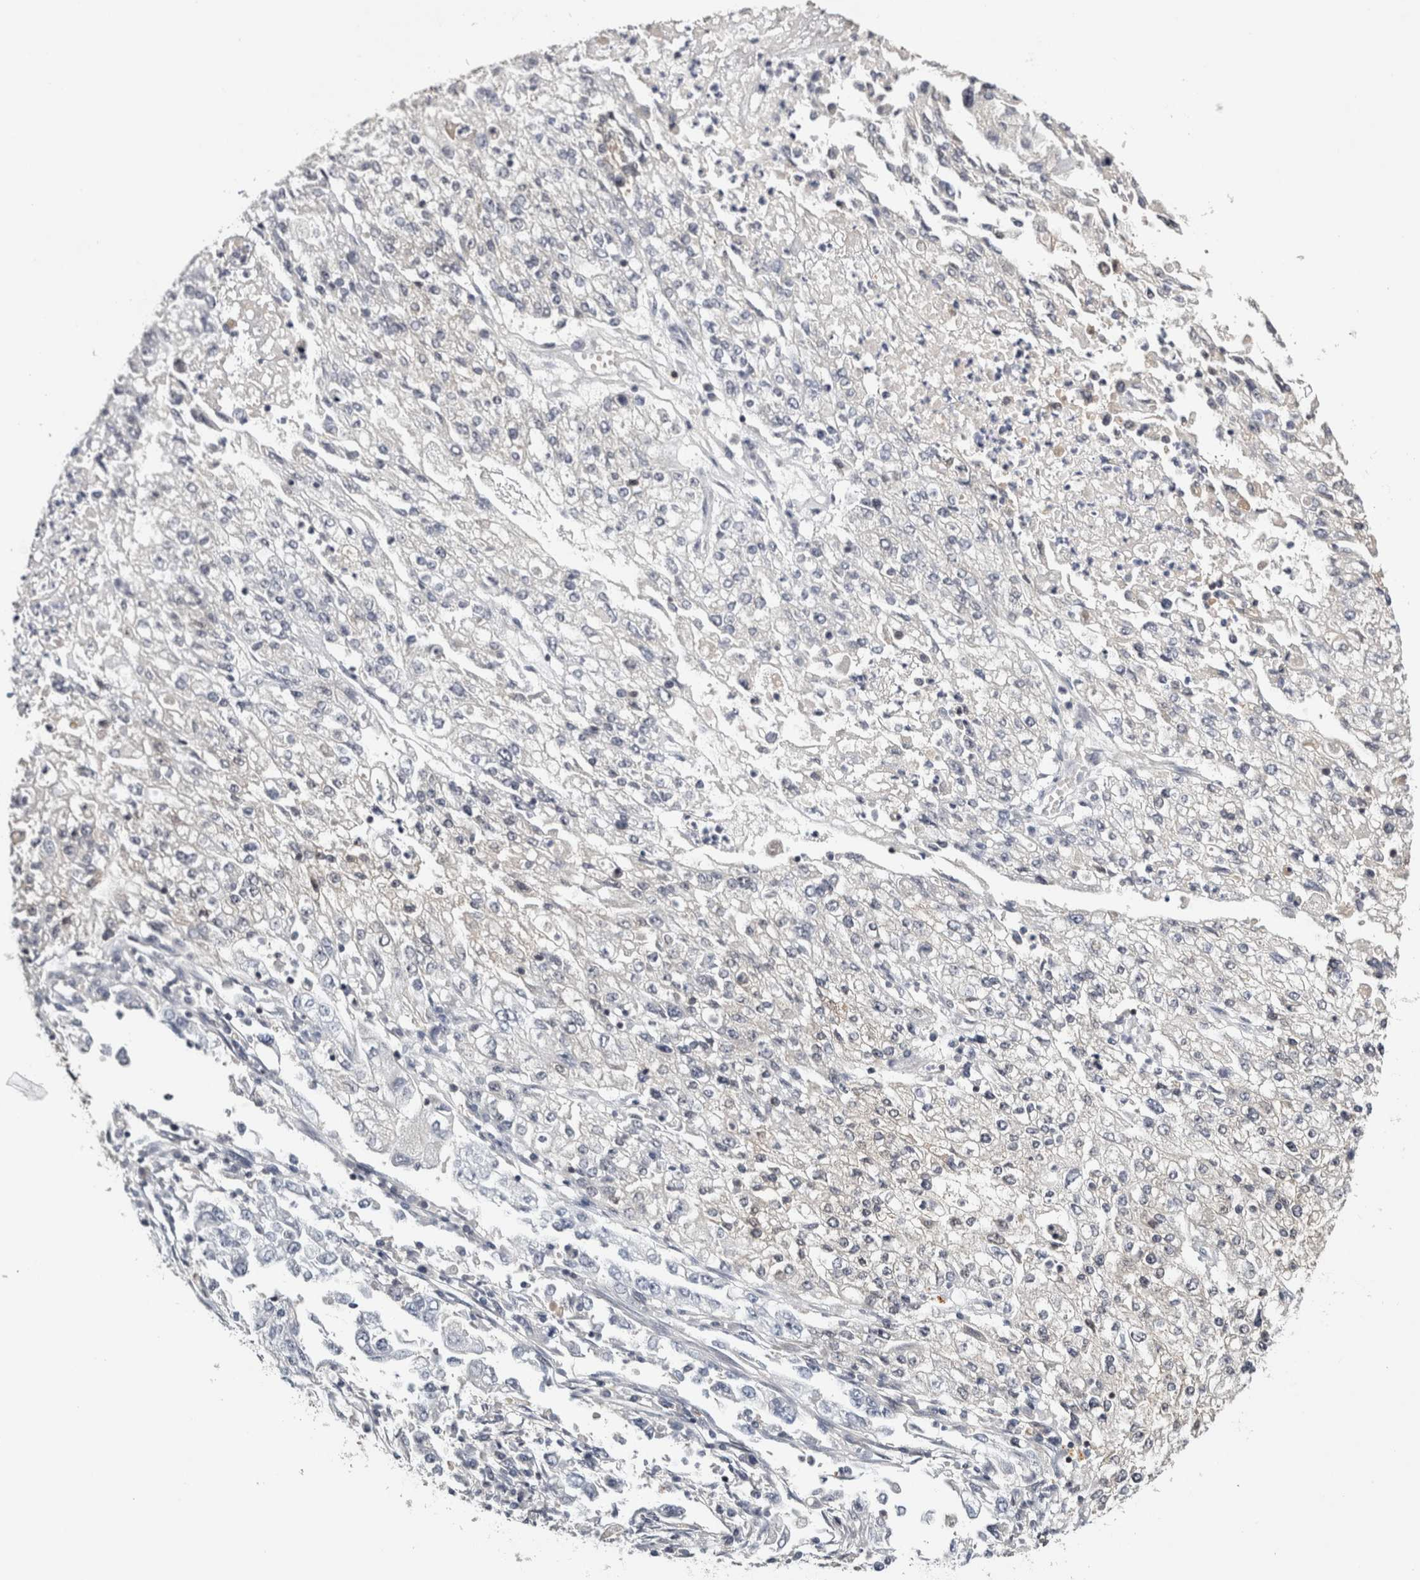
{"staining": {"intensity": "negative", "quantity": "none", "location": "none"}, "tissue": "endometrial cancer", "cell_type": "Tumor cells", "image_type": "cancer", "snomed": [{"axis": "morphology", "description": "Adenocarcinoma, NOS"}, {"axis": "topography", "description": "Endometrium"}], "caption": "The image exhibits no staining of tumor cells in endometrial cancer (adenocarcinoma).", "gene": "ACAT2", "patient": {"sex": "female", "age": 49}}